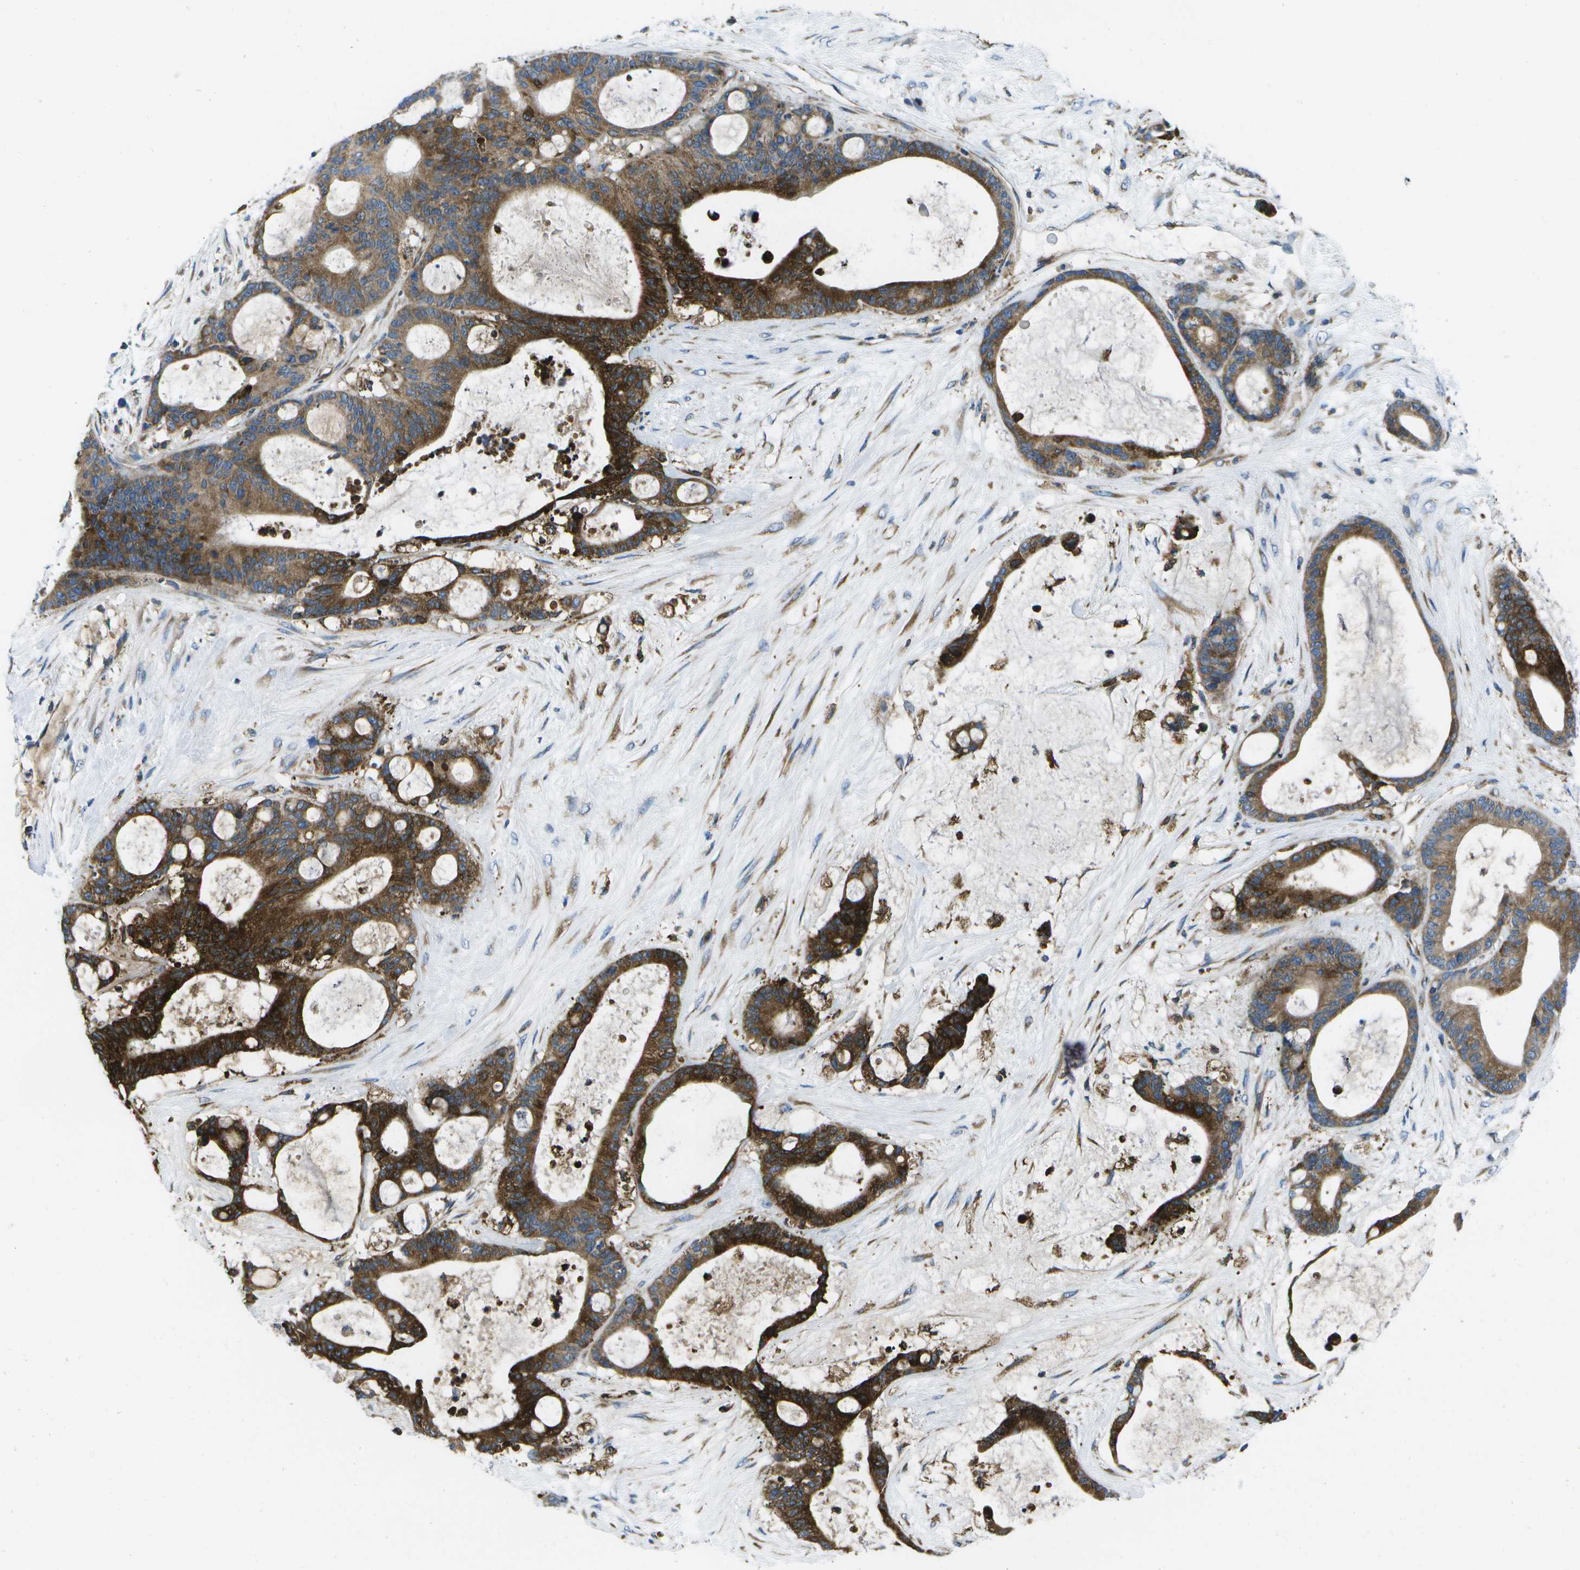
{"staining": {"intensity": "strong", "quantity": ">75%", "location": "cytoplasmic/membranous"}, "tissue": "liver cancer", "cell_type": "Tumor cells", "image_type": "cancer", "snomed": [{"axis": "morphology", "description": "Cholangiocarcinoma"}, {"axis": "topography", "description": "Liver"}], "caption": "Immunohistochemistry (IHC) photomicrograph of neoplastic tissue: human liver cancer (cholangiocarcinoma) stained using immunohistochemistry (IHC) displays high levels of strong protein expression localized specifically in the cytoplasmic/membranous of tumor cells, appearing as a cytoplasmic/membranous brown color.", "gene": "GDF5", "patient": {"sex": "female", "age": 73}}